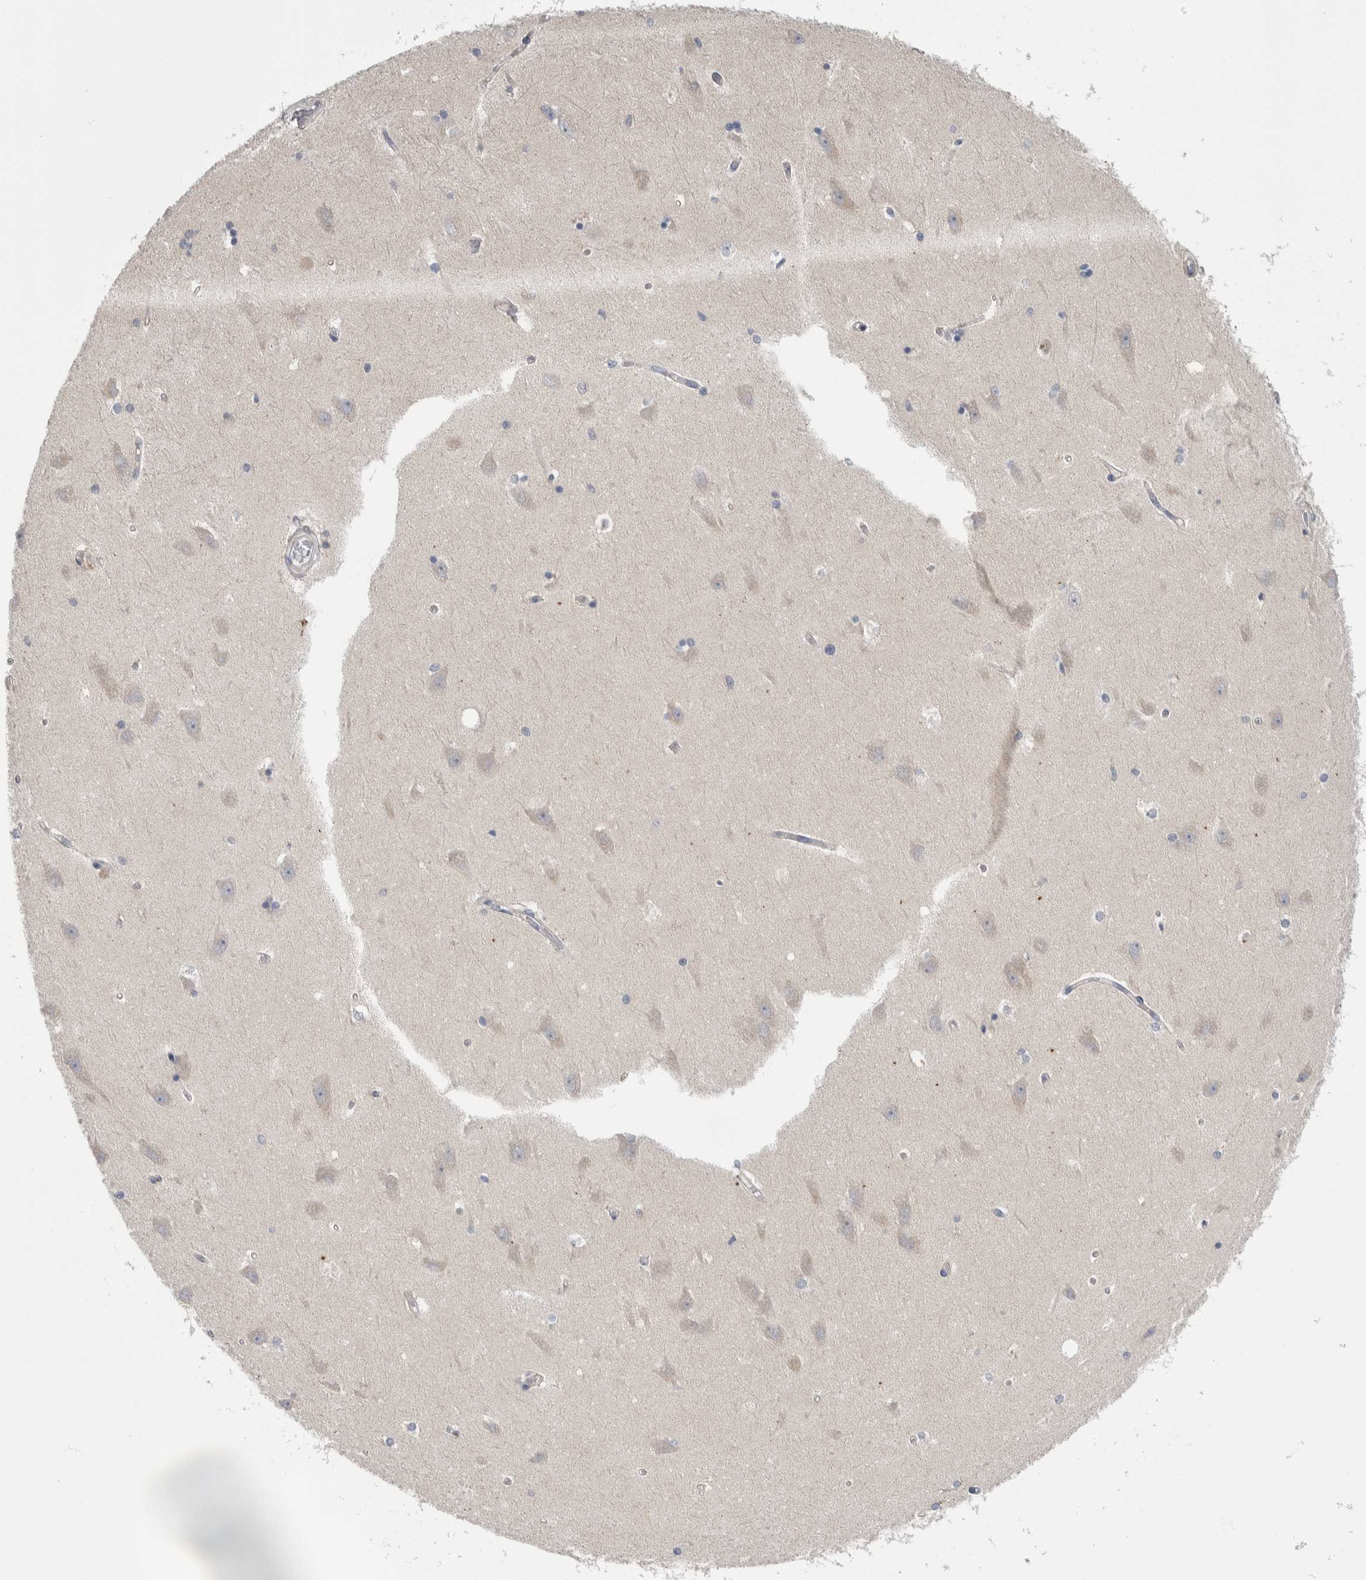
{"staining": {"intensity": "negative", "quantity": "none", "location": "none"}, "tissue": "hippocampus", "cell_type": "Glial cells", "image_type": "normal", "snomed": [{"axis": "morphology", "description": "Normal tissue, NOS"}, {"axis": "topography", "description": "Hippocampus"}], "caption": "This is an IHC photomicrograph of benign human hippocampus. There is no positivity in glial cells.", "gene": "TAX1BP1", "patient": {"sex": "male", "age": 45}}